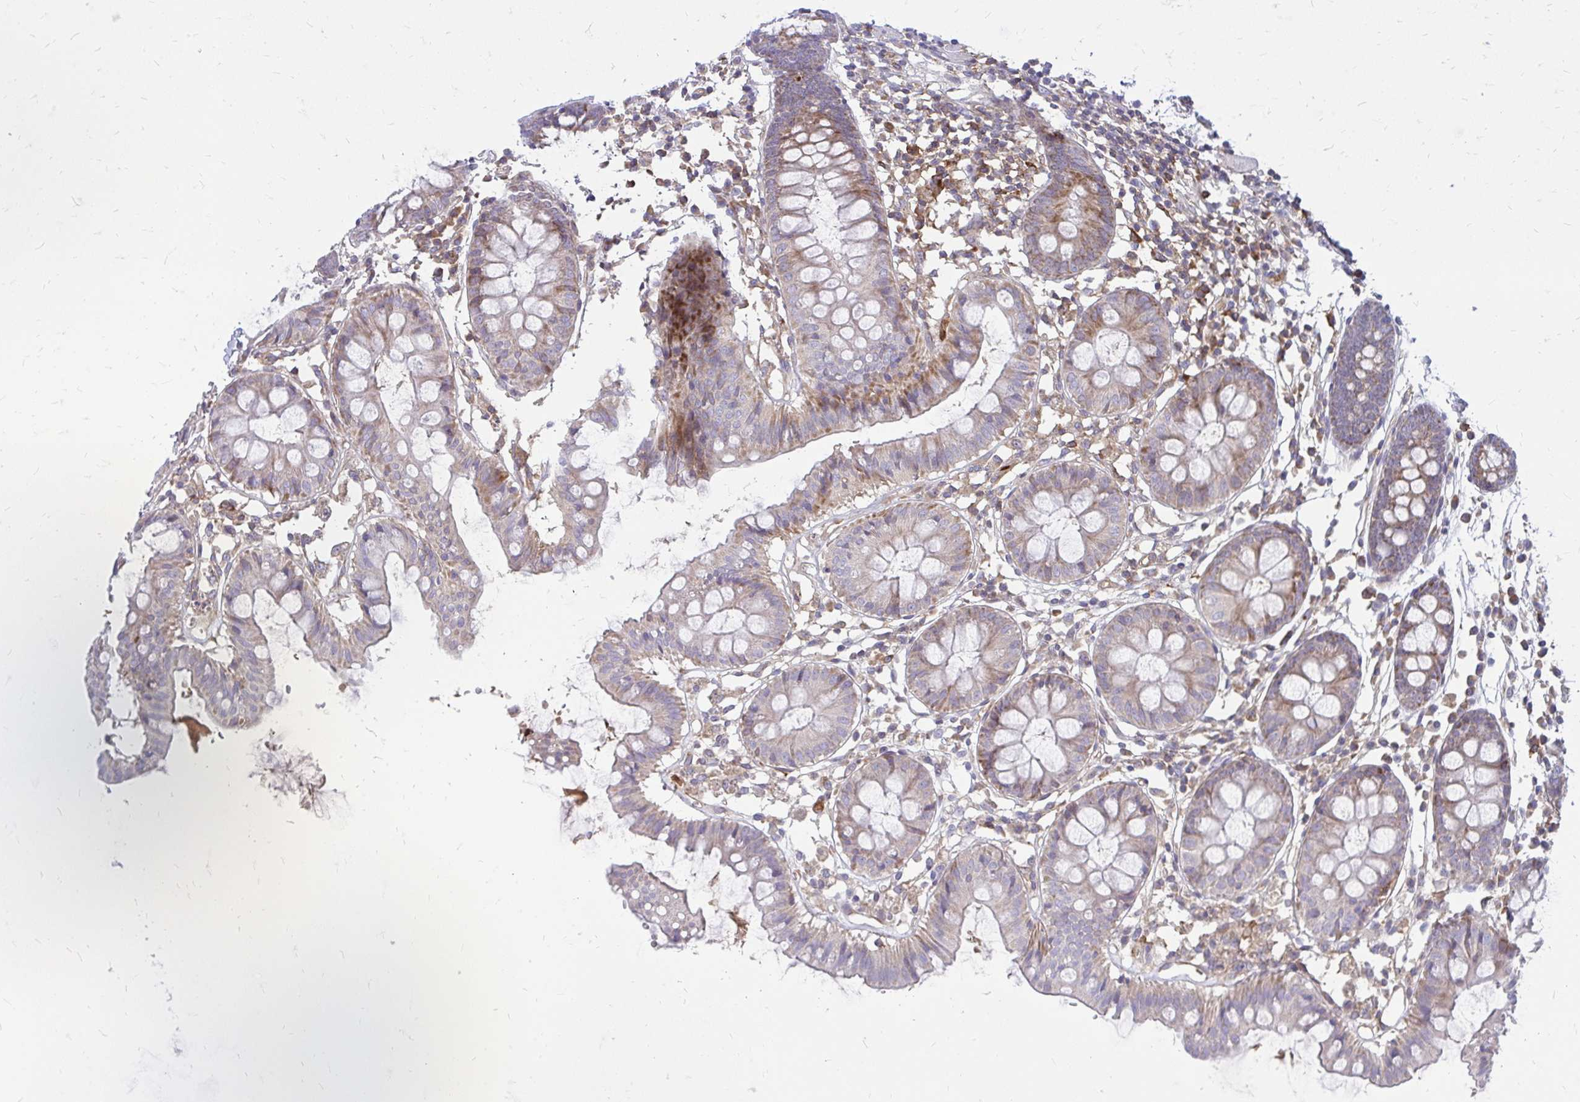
{"staining": {"intensity": "negative", "quantity": "none", "location": "none"}, "tissue": "colon", "cell_type": "Endothelial cells", "image_type": "normal", "snomed": [{"axis": "morphology", "description": "Normal tissue, NOS"}, {"axis": "topography", "description": "Colon"}], "caption": "Immunohistochemistry (IHC) image of normal colon stained for a protein (brown), which reveals no expression in endothelial cells. (Brightfield microscopy of DAB immunohistochemistry (IHC) at high magnification).", "gene": "ASAP1", "patient": {"sex": "female", "age": 84}}